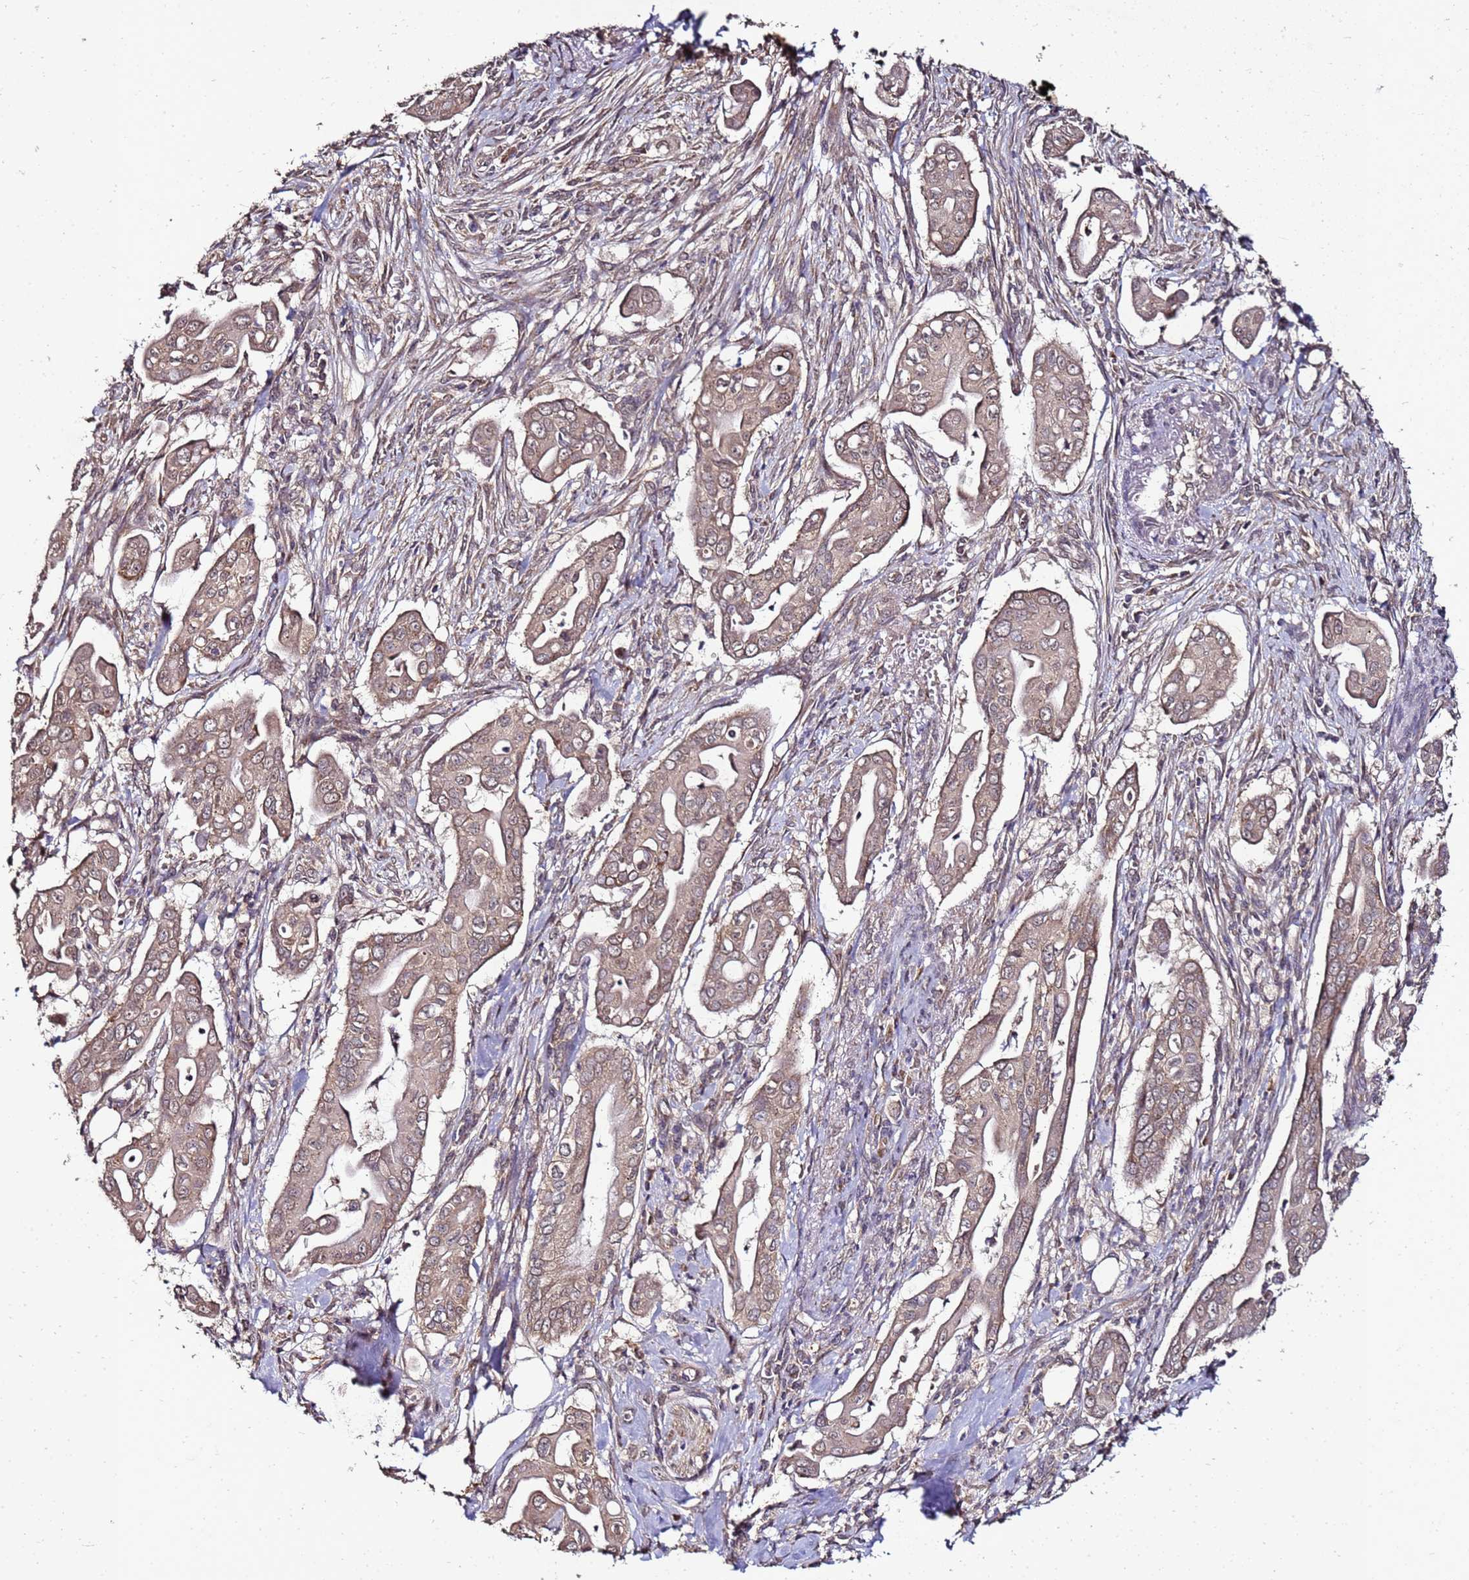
{"staining": {"intensity": "weak", "quantity": ">75%", "location": "cytoplasmic/membranous,nuclear"}, "tissue": "pancreatic cancer", "cell_type": "Tumor cells", "image_type": "cancer", "snomed": [{"axis": "morphology", "description": "Adenocarcinoma, NOS"}, {"axis": "topography", "description": "Pancreas"}], "caption": "High-magnification brightfield microscopy of adenocarcinoma (pancreatic) stained with DAB (3,3'-diaminobenzidine) (brown) and counterstained with hematoxylin (blue). tumor cells exhibit weak cytoplasmic/membranous and nuclear positivity is appreciated in about>75% of cells.", "gene": "ANKRD17", "patient": {"sex": "male", "age": 71}}